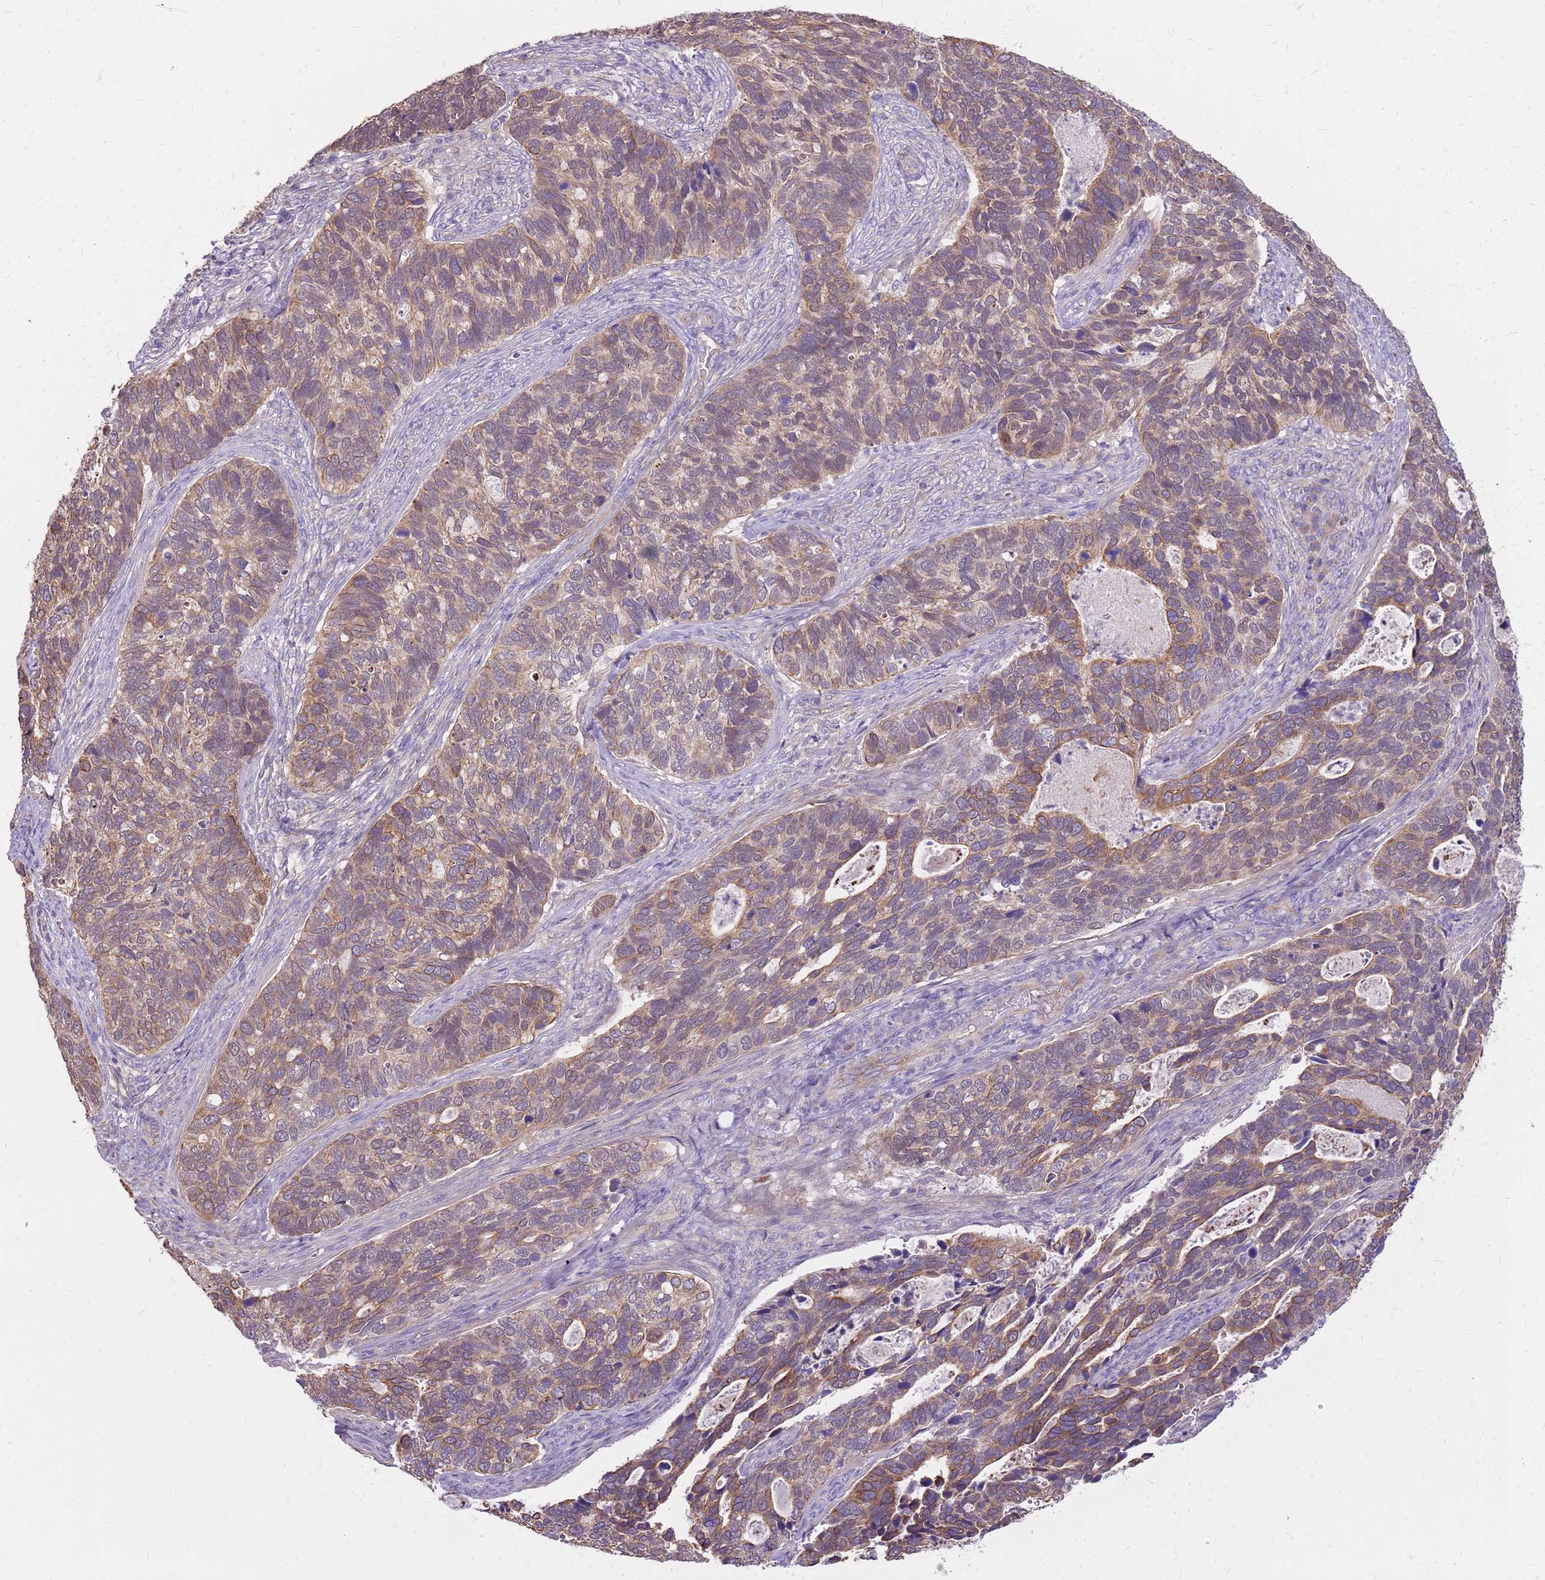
{"staining": {"intensity": "strong", "quantity": "25%-75%", "location": "cytoplasmic/membranous"}, "tissue": "cervical cancer", "cell_type": "Tumor cells", "image_type": "cancer", "snomed": [{"axis": "morphology", "description": "Squamous cell carcinoma, NOS"}, {"axis": "topography", "description": "Cervix"}], "caption": "Immunohistochemistry of human cervical cancer (squamous cell carcinoma) displays high levels of strong cytoplasmic/membranous positivity in about 25%-75% of tumor cells. The staining was performed using DAB, with brown indicating positive protein expression. Nuclei are stained blue with hematoxylin.", "gene": "WASHC4", "patient": {"sex": "female", "age": 38}}